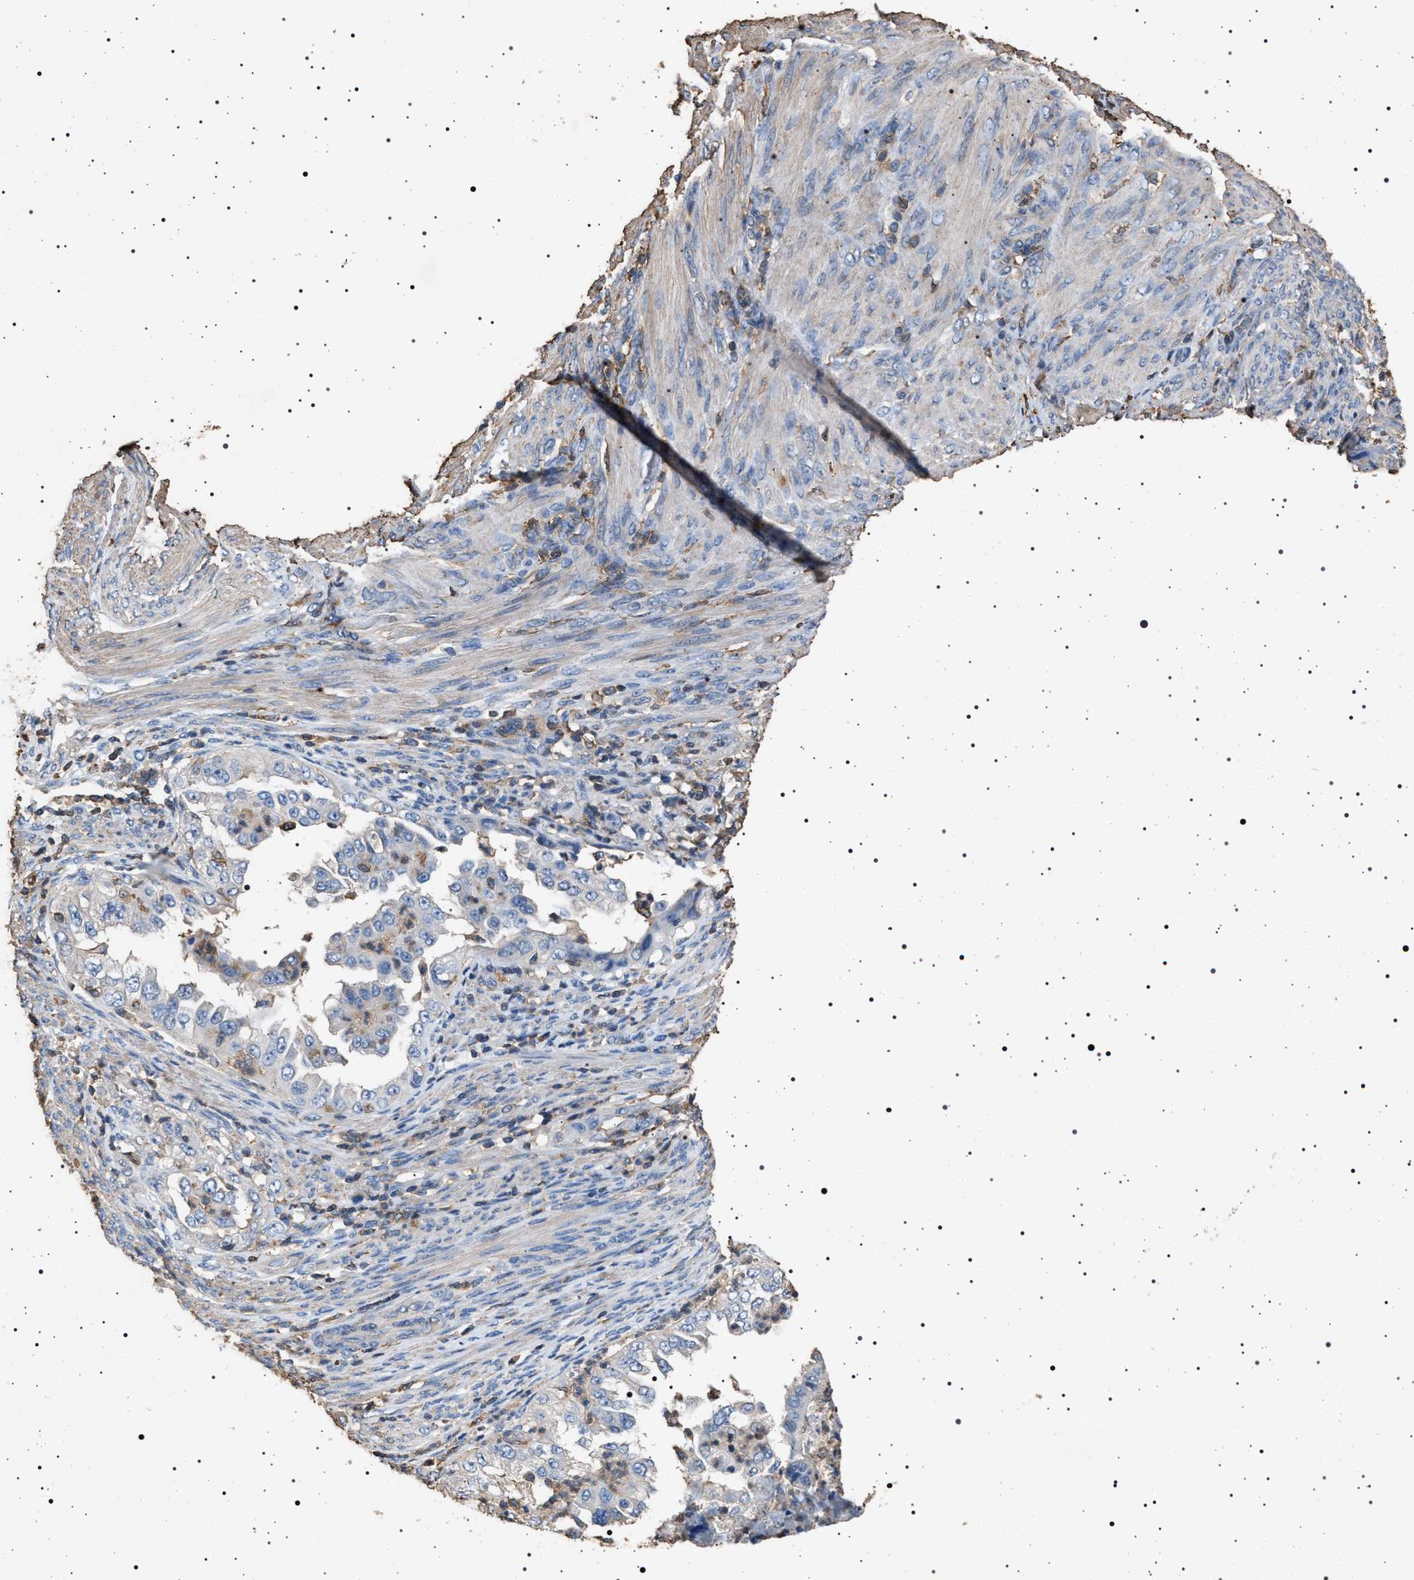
{"staining": {"intensity": "negative", "quantity": "none", "location": "none"}, "tissue": "endometrial cancer", "cell_type": "Tumor cells", "image_type": "cancer", "snomed": [{"axis": "morphology", "description": "Adenocarcinoma, NOS"}, {"axis": "topography", "description": "Endometrium"}], "caption": "High magnification brightfield microscopy of endometrial cancer (adenocarcinoma) stained with DAB (brown) and counterstained with hematoxylin (blue): tumor cells show no significant staining.", "gene": "SMAP2", "patient": {"sex": "female", "age": 85}}